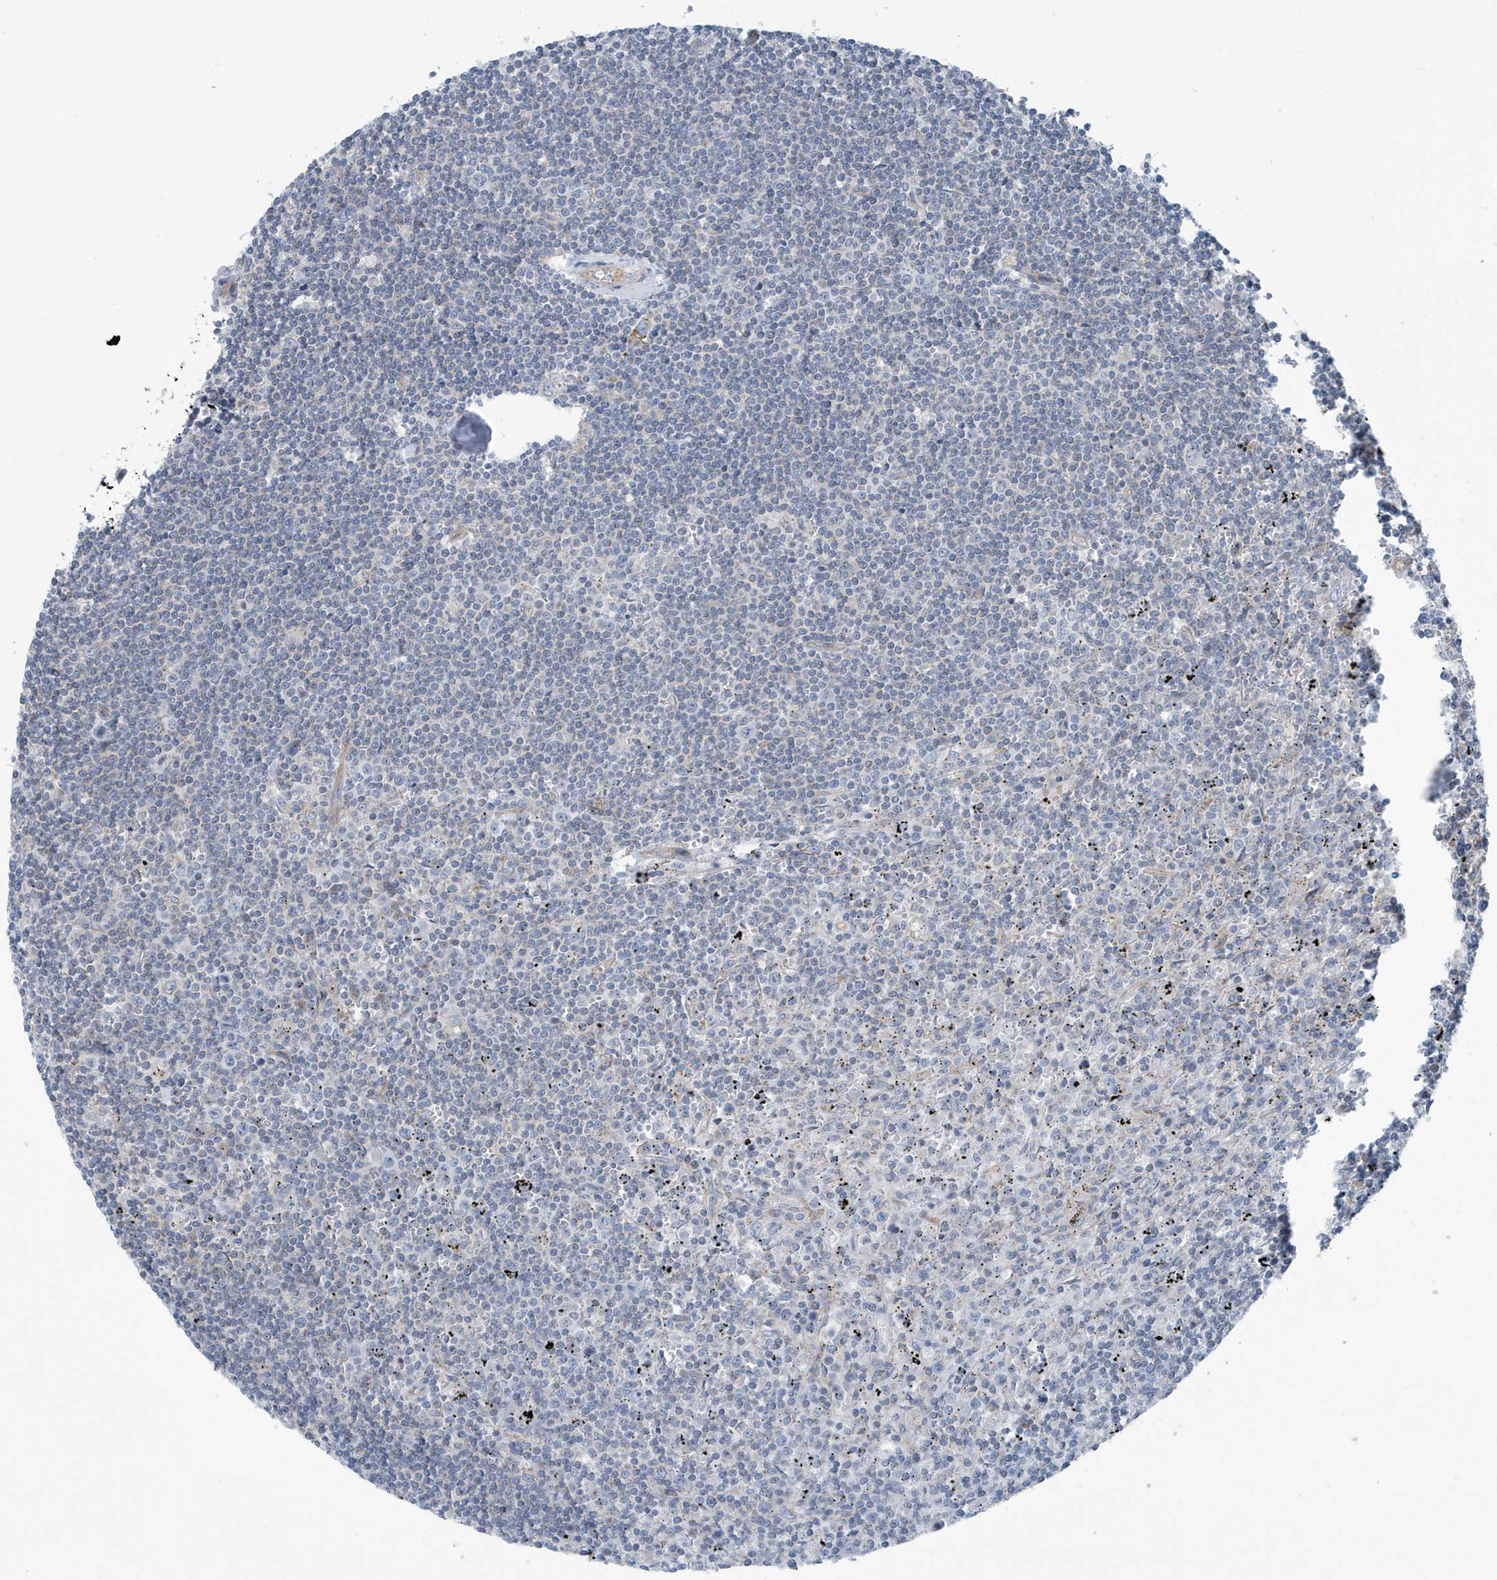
{"staining": {"intensity": "negative", "quantity": "none", "location": "none"}, "tissue": "lymphoma", "cell_type": "Tumor cells", "image_type": "cancer", "snomed": [{"axis": "morphology", "description": "Malignant lymphoma, non-Hodgkin's type, Low grade"}, {"axis": "topography", "description": "Spleen"}], "caption": "DAB (3,3'-diaminobenzidine) immunohistochemical staining of human low-grade malignant lymphoma, non-Hodgkin's type reveals no significant expression in tumor cells. (DAB immunohistochemistry (IHC) visualized using brightfield microscopy, high magnification).", "gene": "PPM1M", "patient": {"sex": "male", "age": 76}}